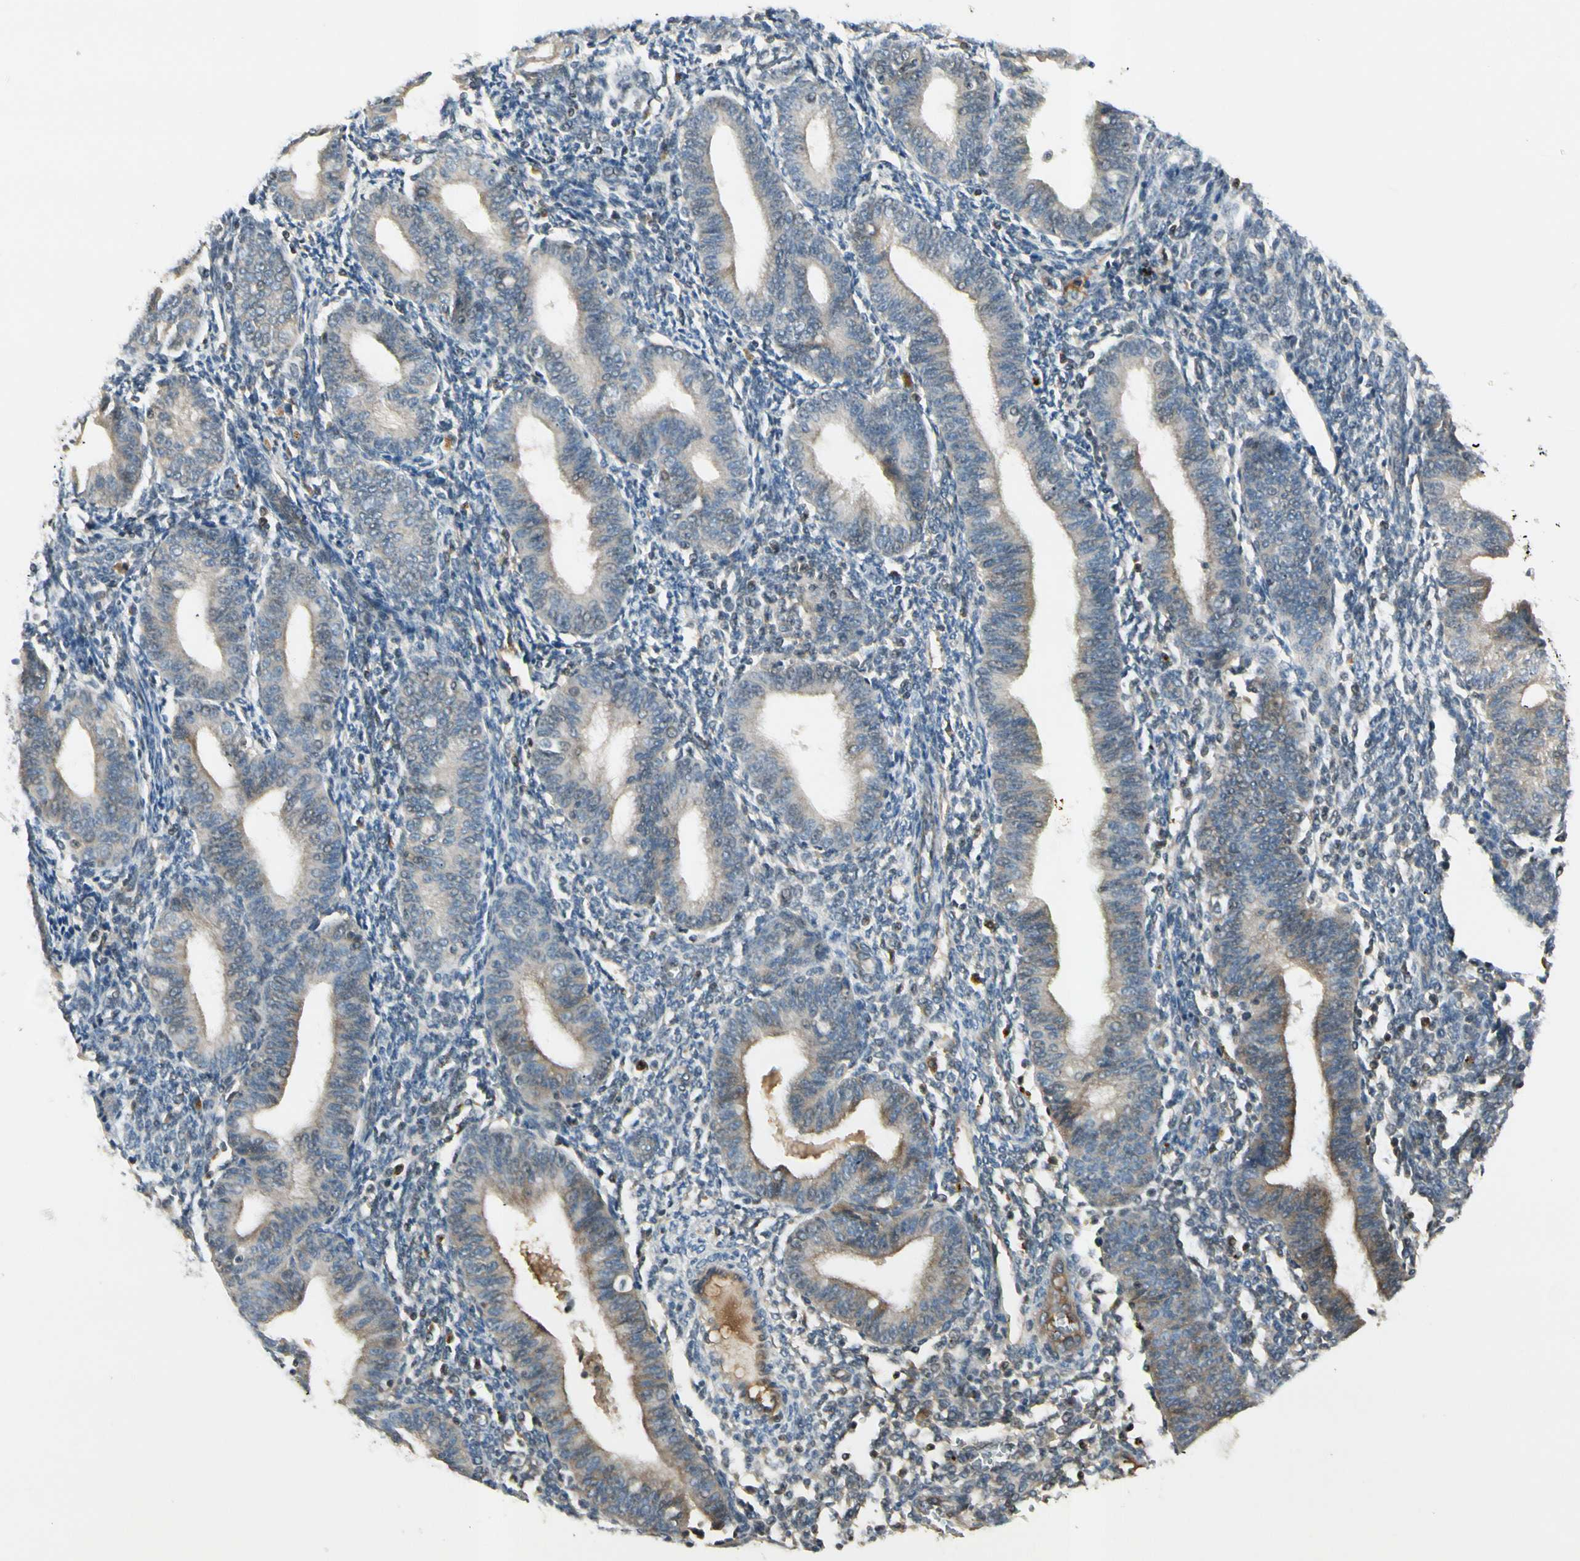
{"staining": {"intensity": "weak", "quantity": "<25%", "location": "cytoplasmic/membranous"}, "tissue": "endometrium", "cell_type": "Cells in endometrial stroma", "image_type": "normal", "snomed": [{"axis": "morphology", "description": "Normal tissue, NOS"}, {"axis": "topography", "description": "Endometrium"}], "caption": "High magnification brightfield microscopy of unremarkable endometrium stained with DAB (3,3'-diaminobenzidine) (brown) and counterstained with hematoxylin (blue): cells in endometrial stroma show no significant positivity. The staining is performed using DAB (3,3'-diaminobenzidine) brown chromogen with nuclei counter-stained in using hematoxylin.", "gene": "ICAM5", "patient": {"sex": "female", "age": 61}}